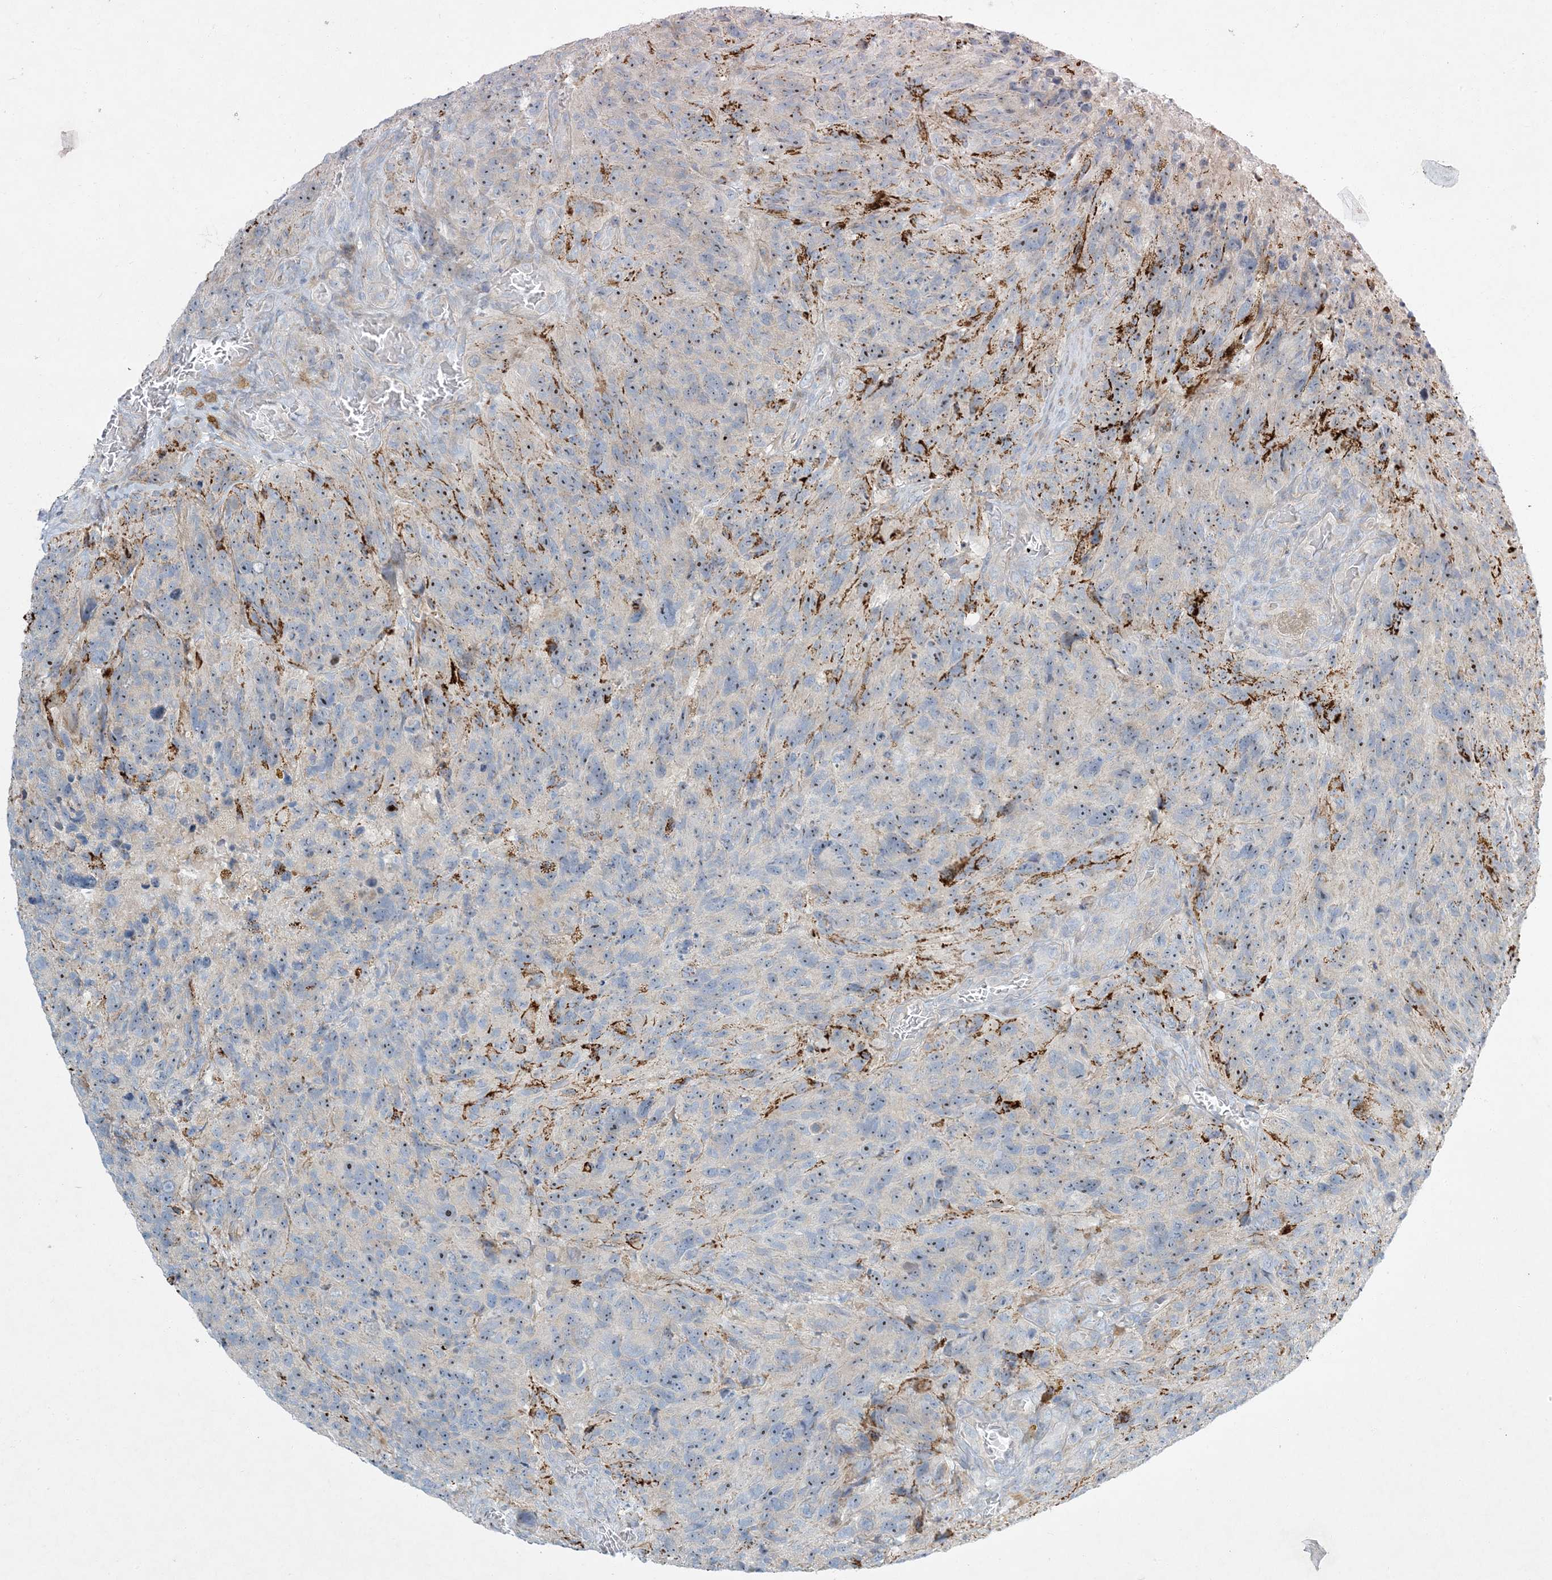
{"staining": {"intensity": "negative", "quantity": "none", "location": "none"}, "tissue": "glioma", "cell_type": "Tumor cells", "image_type": "cancer", "snomed": [{"axis": "morphology", "description": "Glioma, malignant, High grade"}, {"axis": "topography", "description": "Brain"}], "caption": "A micrograph of human glioma is negative for staining in tumor cells.", "gene": "LTN1", "patient": {"sex": "male", "age": 69}}